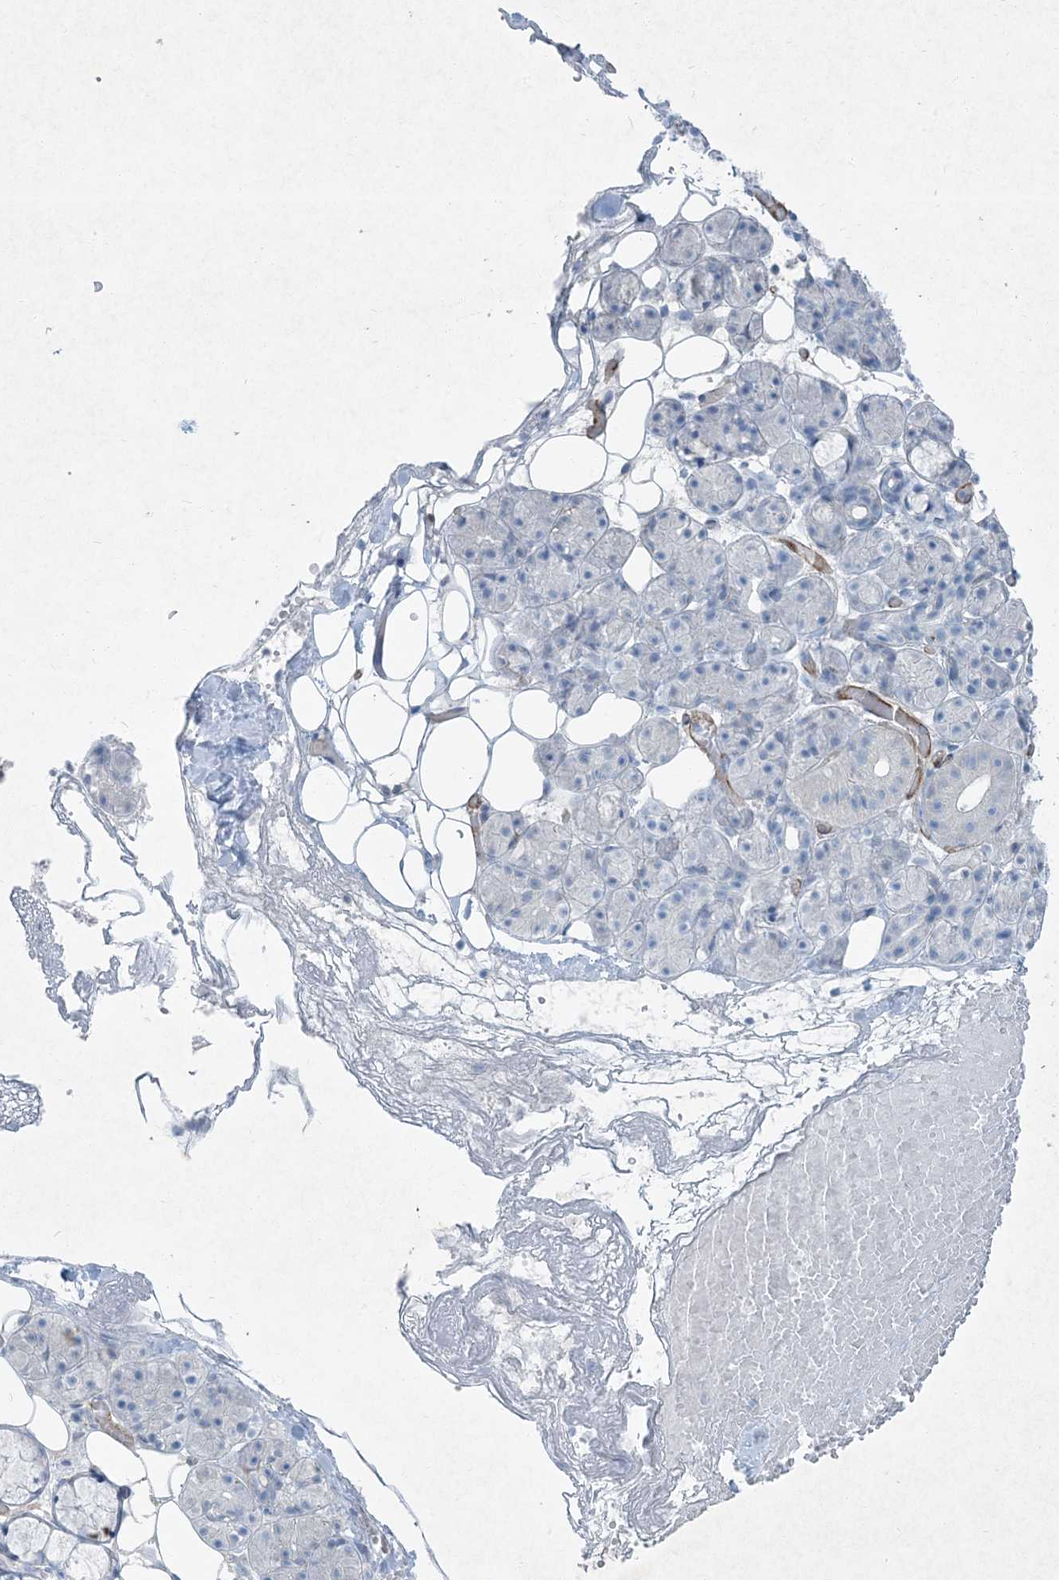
{"staining": {"intensity": "negative", "quantity": "none", "location": "none"}, "tissue": "salivary gland", "cell_type": "Glandular cells", "image_type": "normal", "snomed": [{"axis": "morphology", "description": "Normal tissue, NOS"}, {"axis": "topography", "description": "Salivary gland"}], "caption": "A micrograph of salivary gland stained for a protein reveals no brown staining in glandular cells.", "gene": "PGM5", "patient": {"sex": "male", "age": 63}}